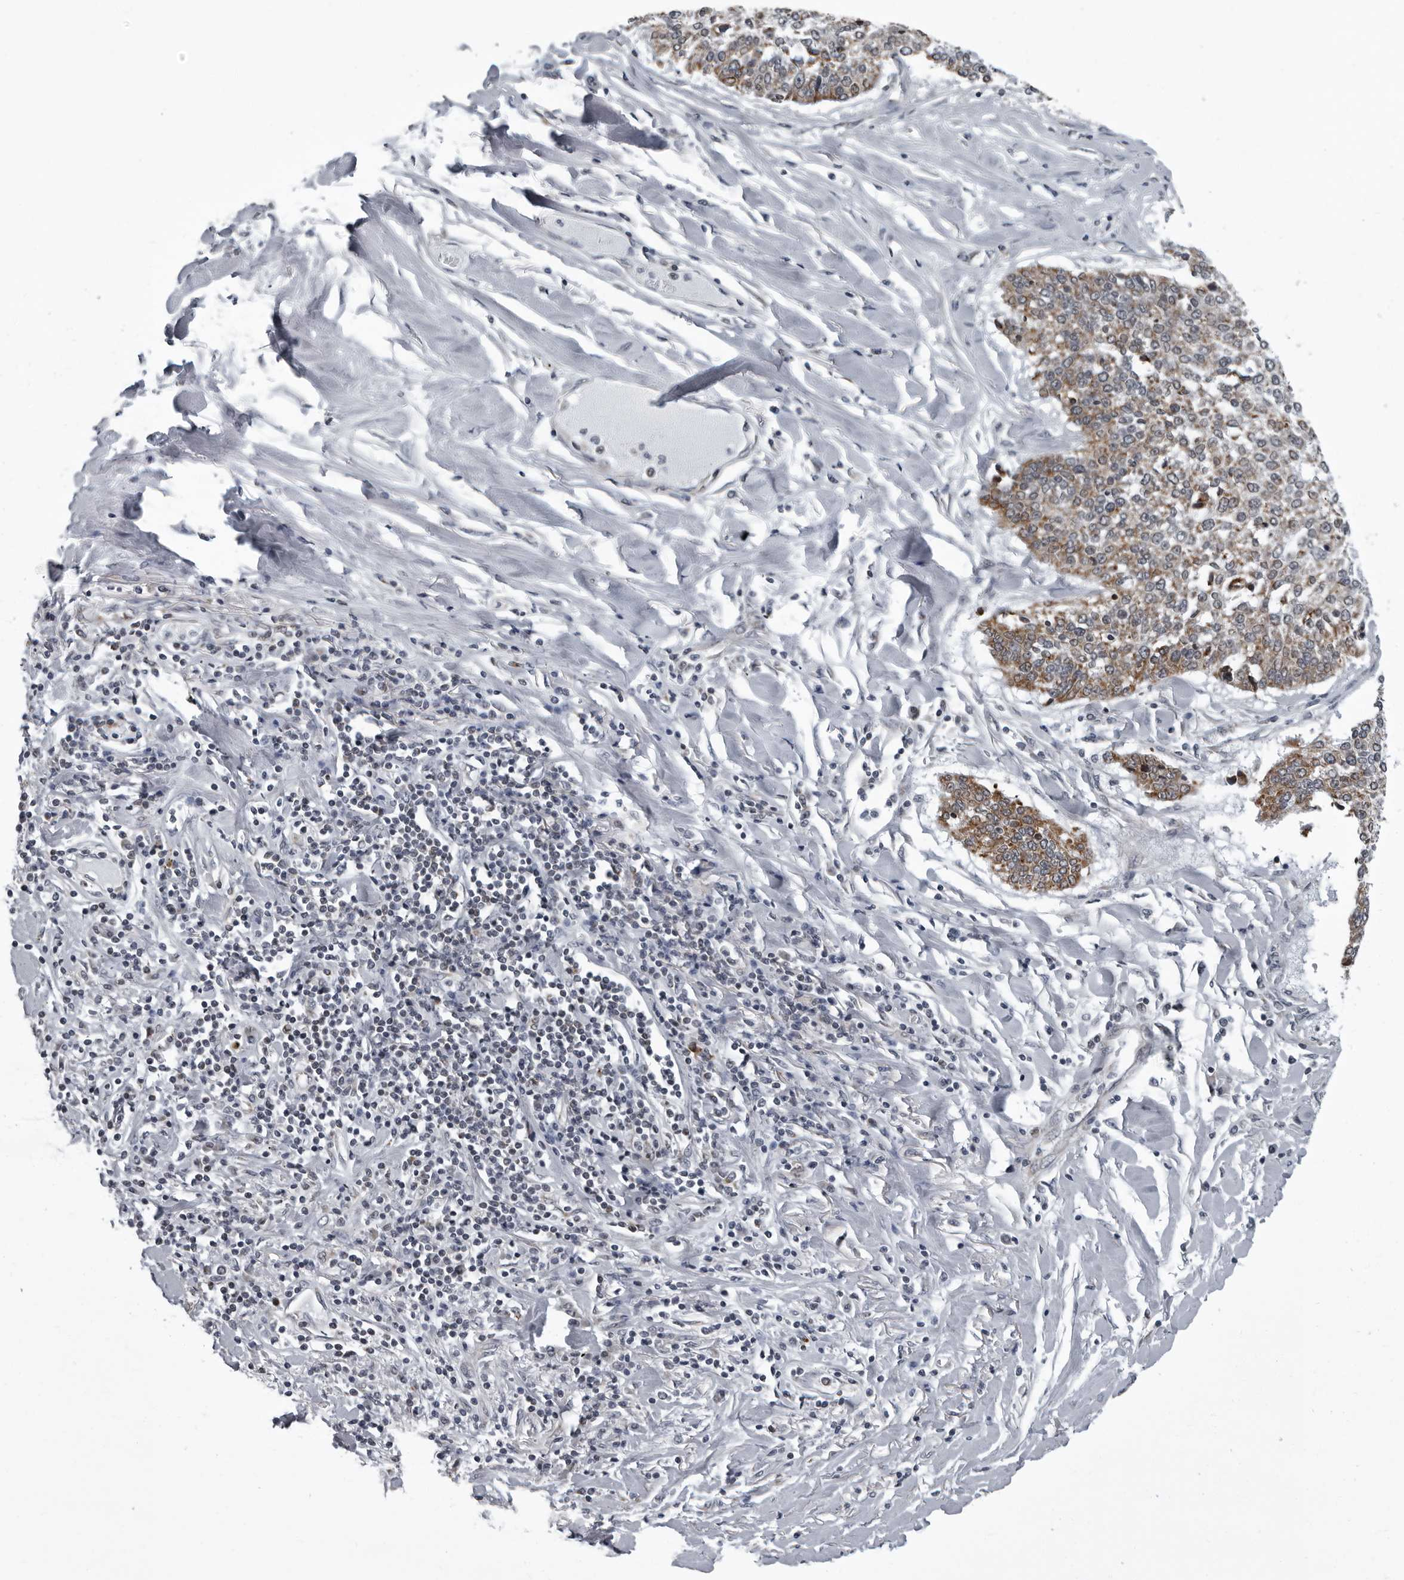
{"staining": {"intensity": "moderate", "quantity": "25%-75%", "location": "cytoplasmic/membranous"}, "tissue": "lung cancer", "cell_type": "Tumor cells", "image_type": "cancer", "snomed": [{"axis": "morphology", "description": "Normal tissue, NOS"}, {"axis": "morphology", "description": "Squamous cell carcinoma, NOS"}, {"axis": "topography", "description": "Cartilage tissue"}, {"axis": "topography", "description": "Bronchus"}, {"axis": "topography", "description": "Lung"}, {"axis": "topography", "description": "Peripheral nerve tissue"}], "caption": "About 25%-75% of tumor cells in lung cancer (squamous cell carcinoma) reveal moderate cytoplasmic/membranous protein staining as visualized by brown immunohistochemical staining.", "gene": "RTCA", "patient": {"sex": "female", "age": 49}}